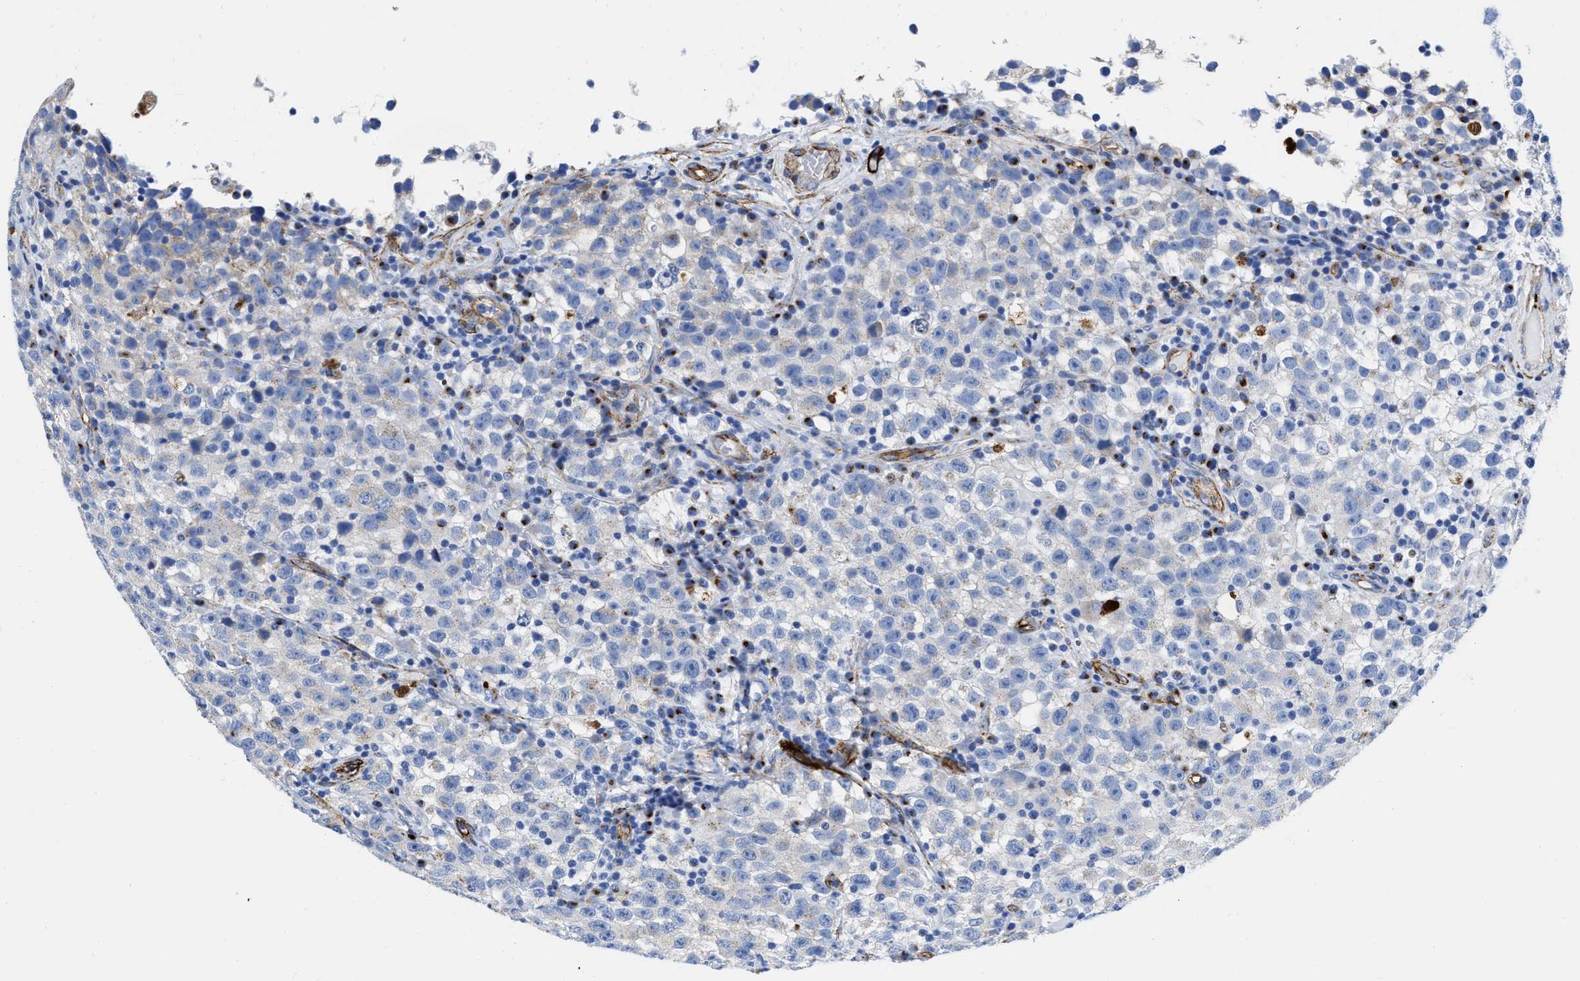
{"staining": {"intensity": "negative", "quantity": "none", "location": "none"}, "tissue": "testis cancer", "cell_type": "Tumor cells", "image_type": "cancer", "snomed": [{"axis": "morphology", "description": "Seminoma, NOS"}, {"axis": "topography", "description": "Testis"}], "caption": "The photomicrograph reveals no staining of tumor cells in testis cancer (seminoma).", "gene": "TVP23B", "patient": {"sex": "male", "age": 22}}